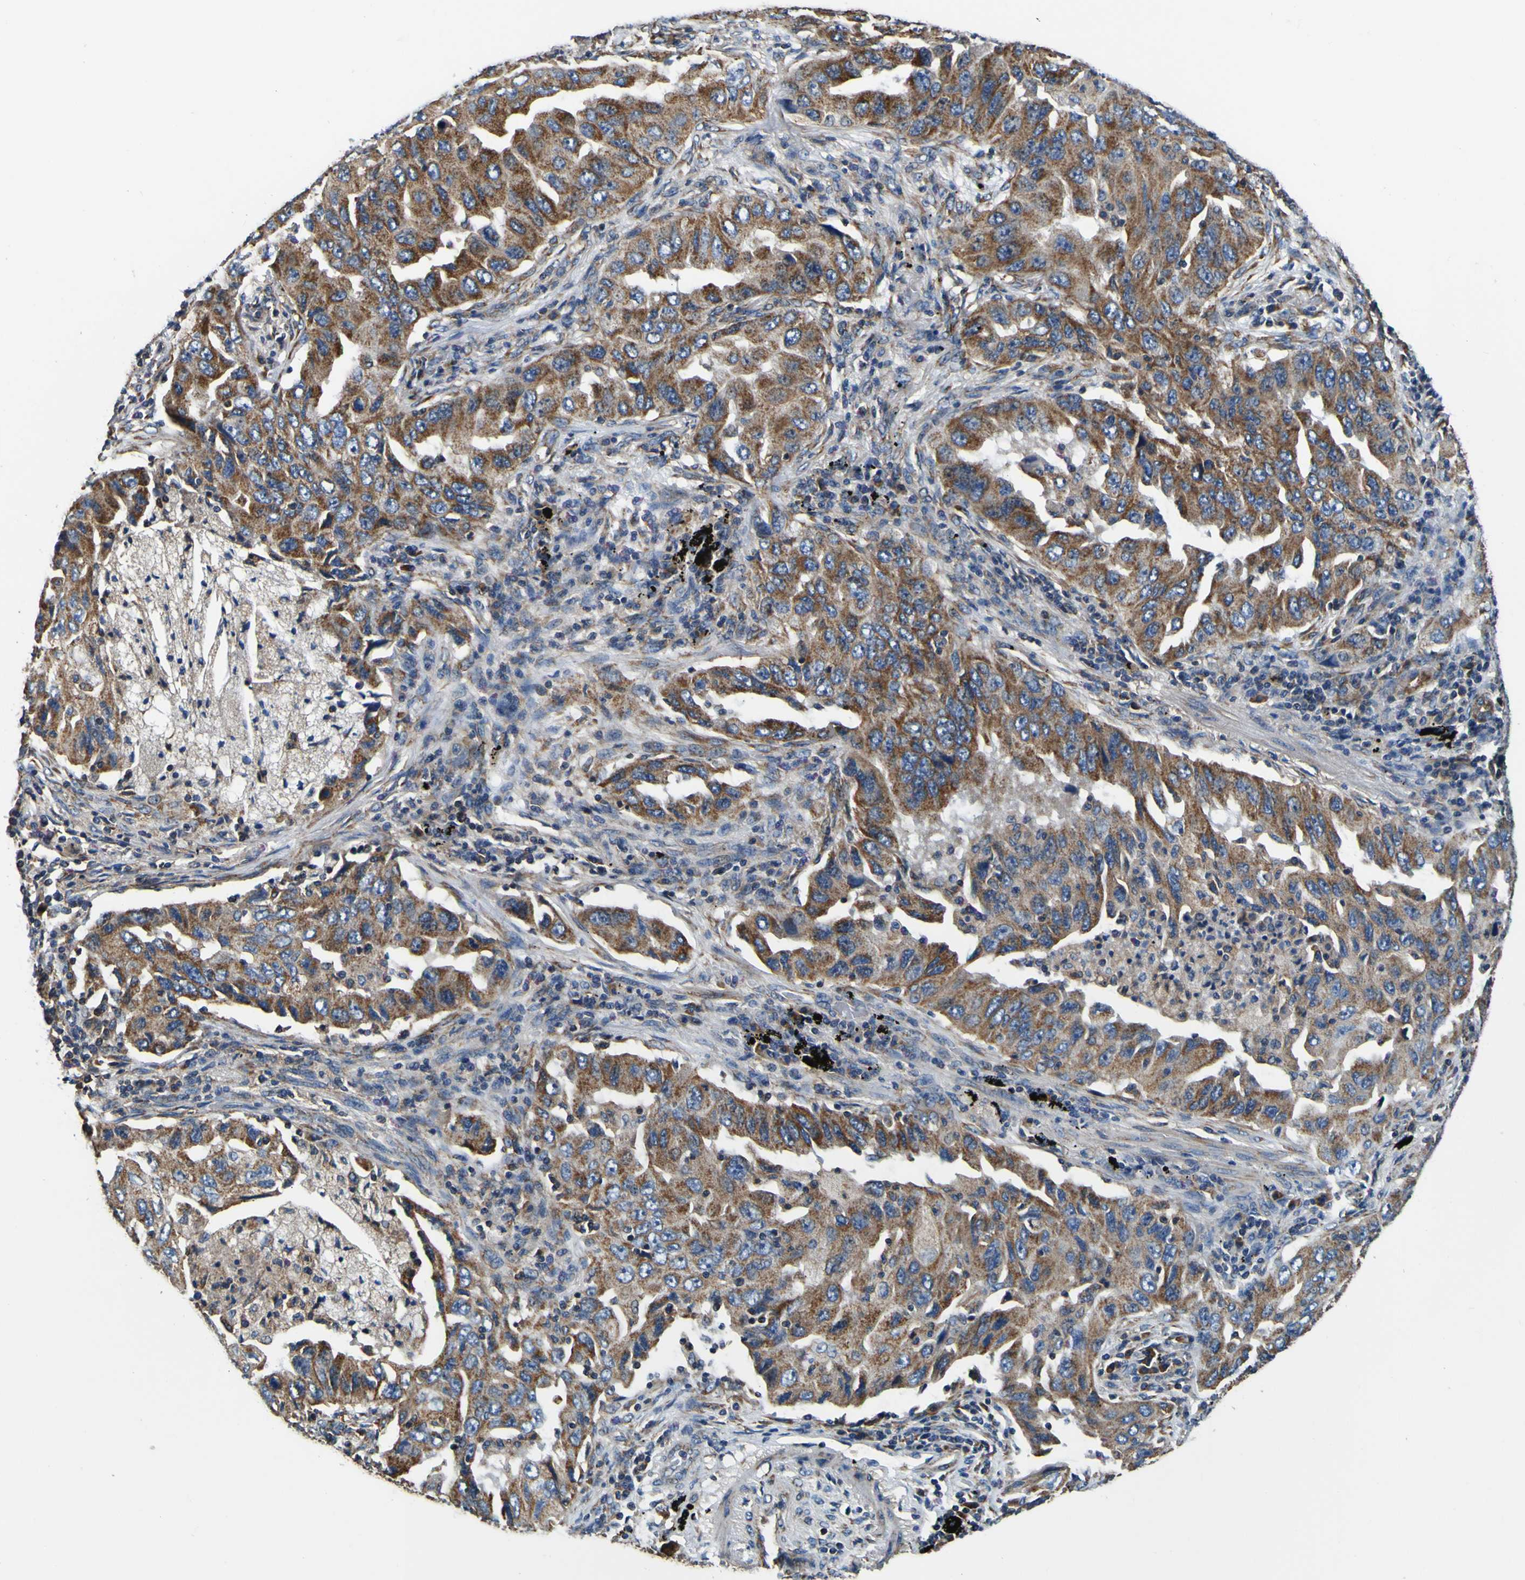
{"staining": {"intensity": "moderate", "quantity": ">75%", "location": "cytoplasmic/membranous"}, "tissue": "lung cancer", "cell_type": "Tumor cells", "image_type": "cancer", "snomed": [{"axis": "morphology", "description": "Adenocarcinoma, NOS"}, {"axis": "topography", "description": "Lung"}], "caption": "The photomicrograph displays staining of lung adenocarcinoma, revealing moderate cytoplasmic/membranous protein positivity (brown color) within tumor cells.", "gene": "INPP5A", "patient": {"sex": "female", "age": 65}}